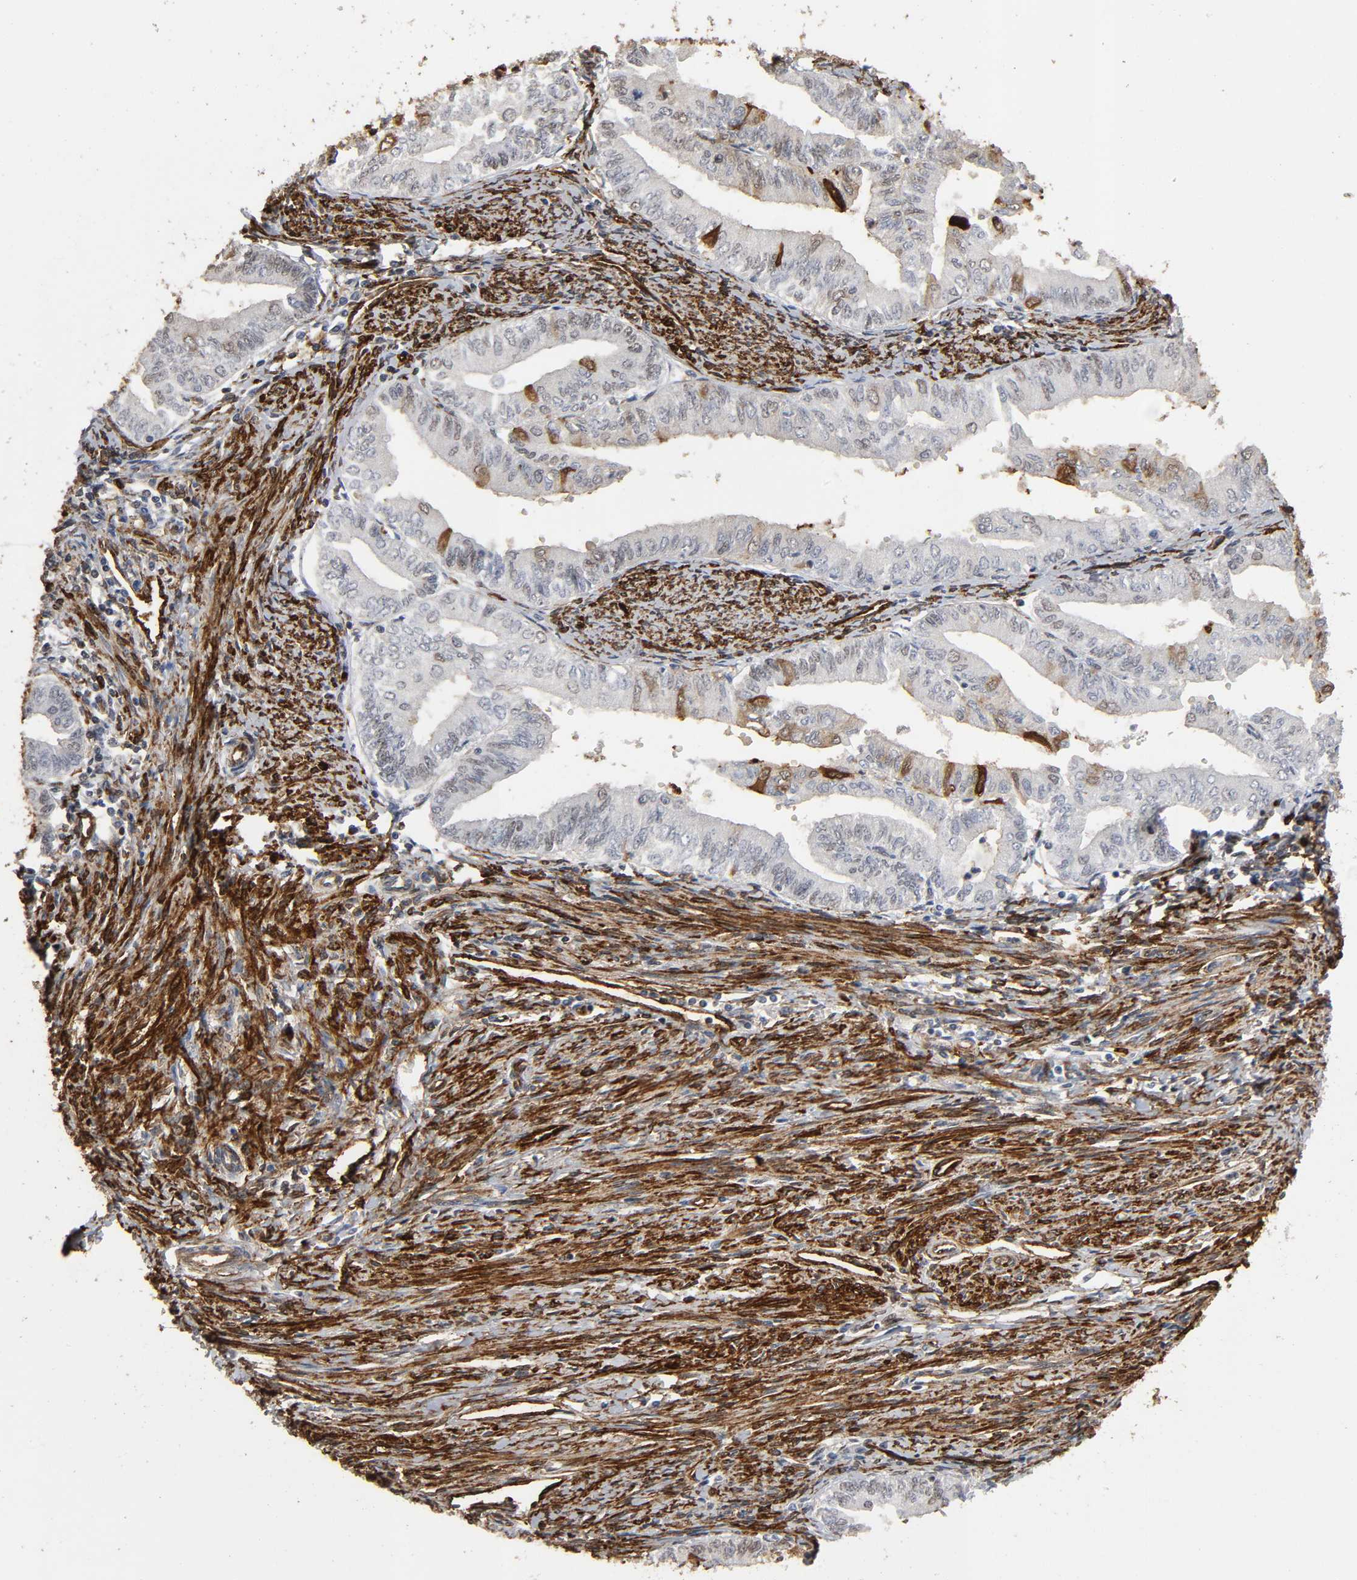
{"staining": {"intensity": "moderate", "quantity": "25%-75%", "location": "cytoplasmic/membranous,nuclear"}, "tissue": "endometrial cancer", "cell_type": "Tumor cells", "image_type": "cancer", "snomed": [{"axis": "morphology", "description": "Adenocarcinoma, NOS"}, {"axis": "topography", "description": "Endometrium"}], "caption": "The photomicrograph demonstrates a brown stain indicating the presence of a protein in the cytoplasmic/membranous and nuclear of tumor cells in adenocarcinoma (endometrial).", "gene": "AHNAK2", "patient": {"sex": "female", "age": 66}}